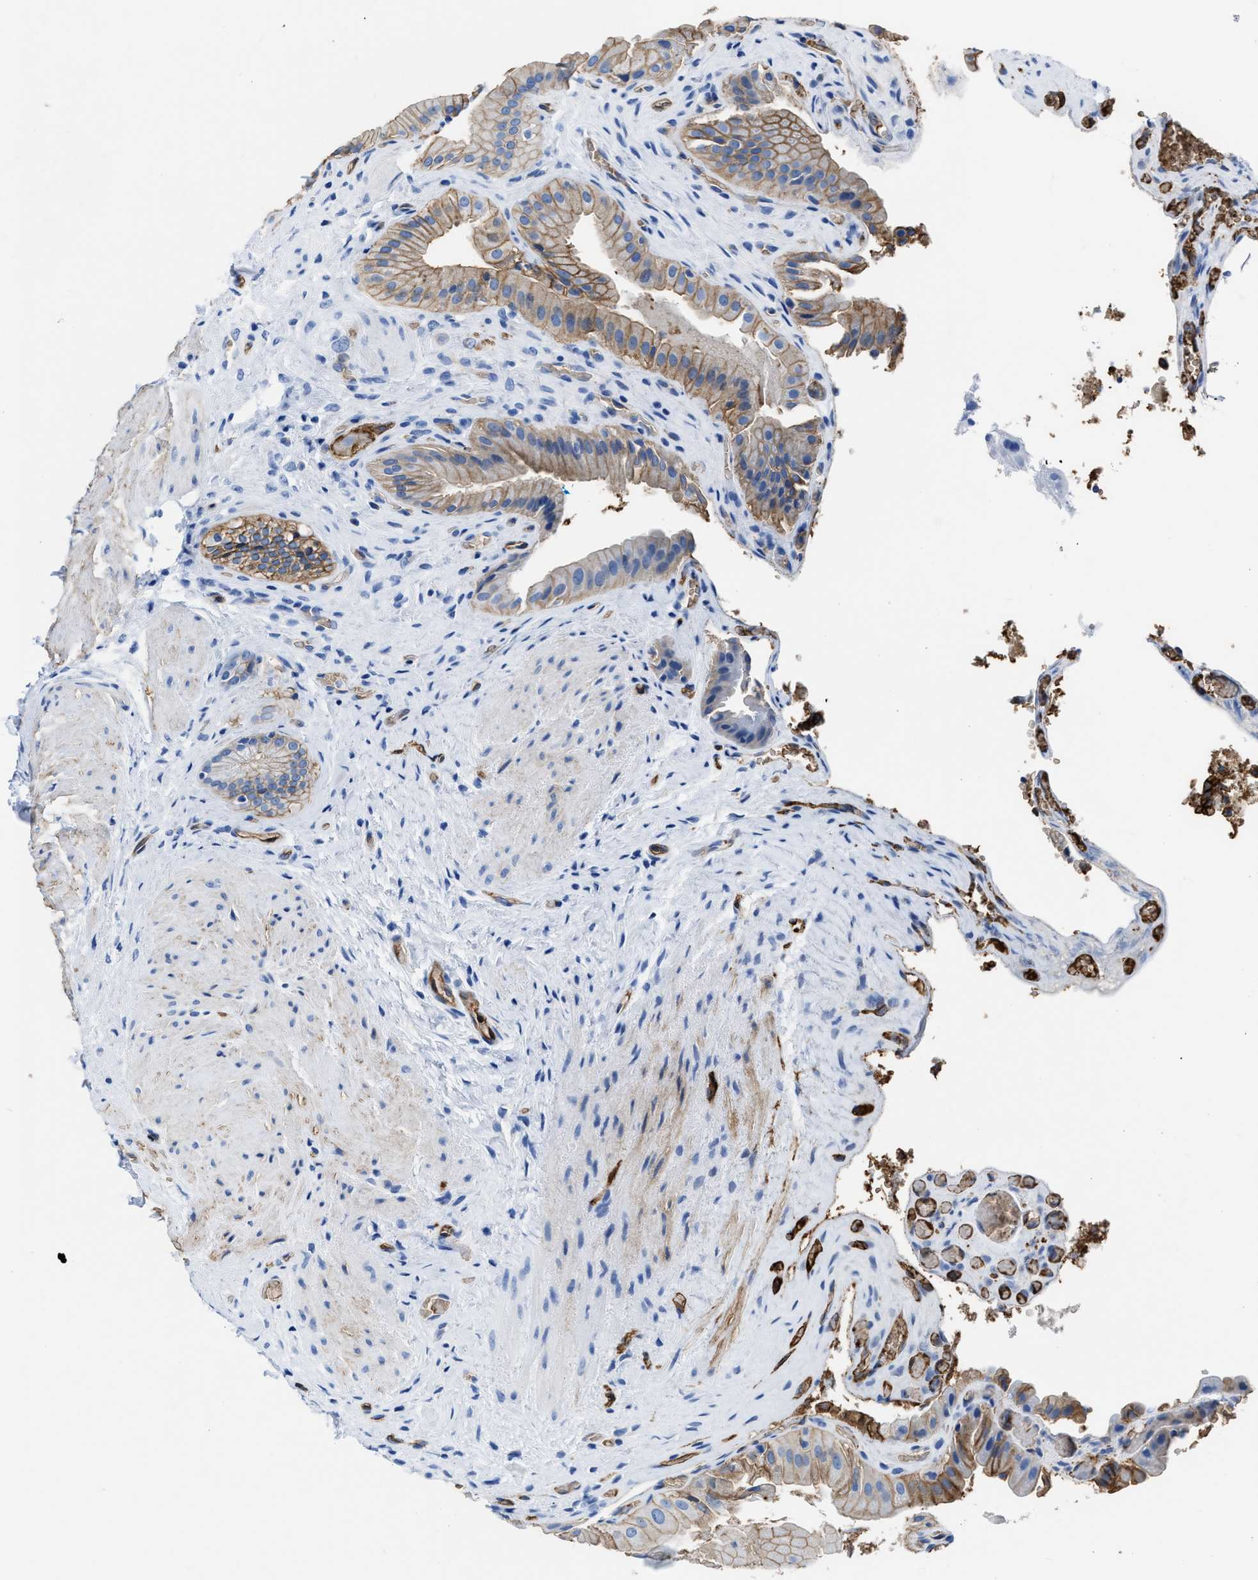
{"staining": {"intensity": "strong", "quantity": ">75%", "location": "cytoplasmic/membranous"}, "tissue": "gallbladder", "cell_type": "Glandular cells", "image_type": "normal", "snomed": [{"axis": "morphology", "description": "Normal tissue, NOS"}, {"axis": "topography", "description": "Gallbladder"}], "caption": "Immunohistochemistry (IHC) of benign gallbladder displays high levels of strong cytoplasmic/membranous staining in approximately >75% of glandular cells.", "gene": "AQP1", "patient": {"sex": "male", "age": 49}}